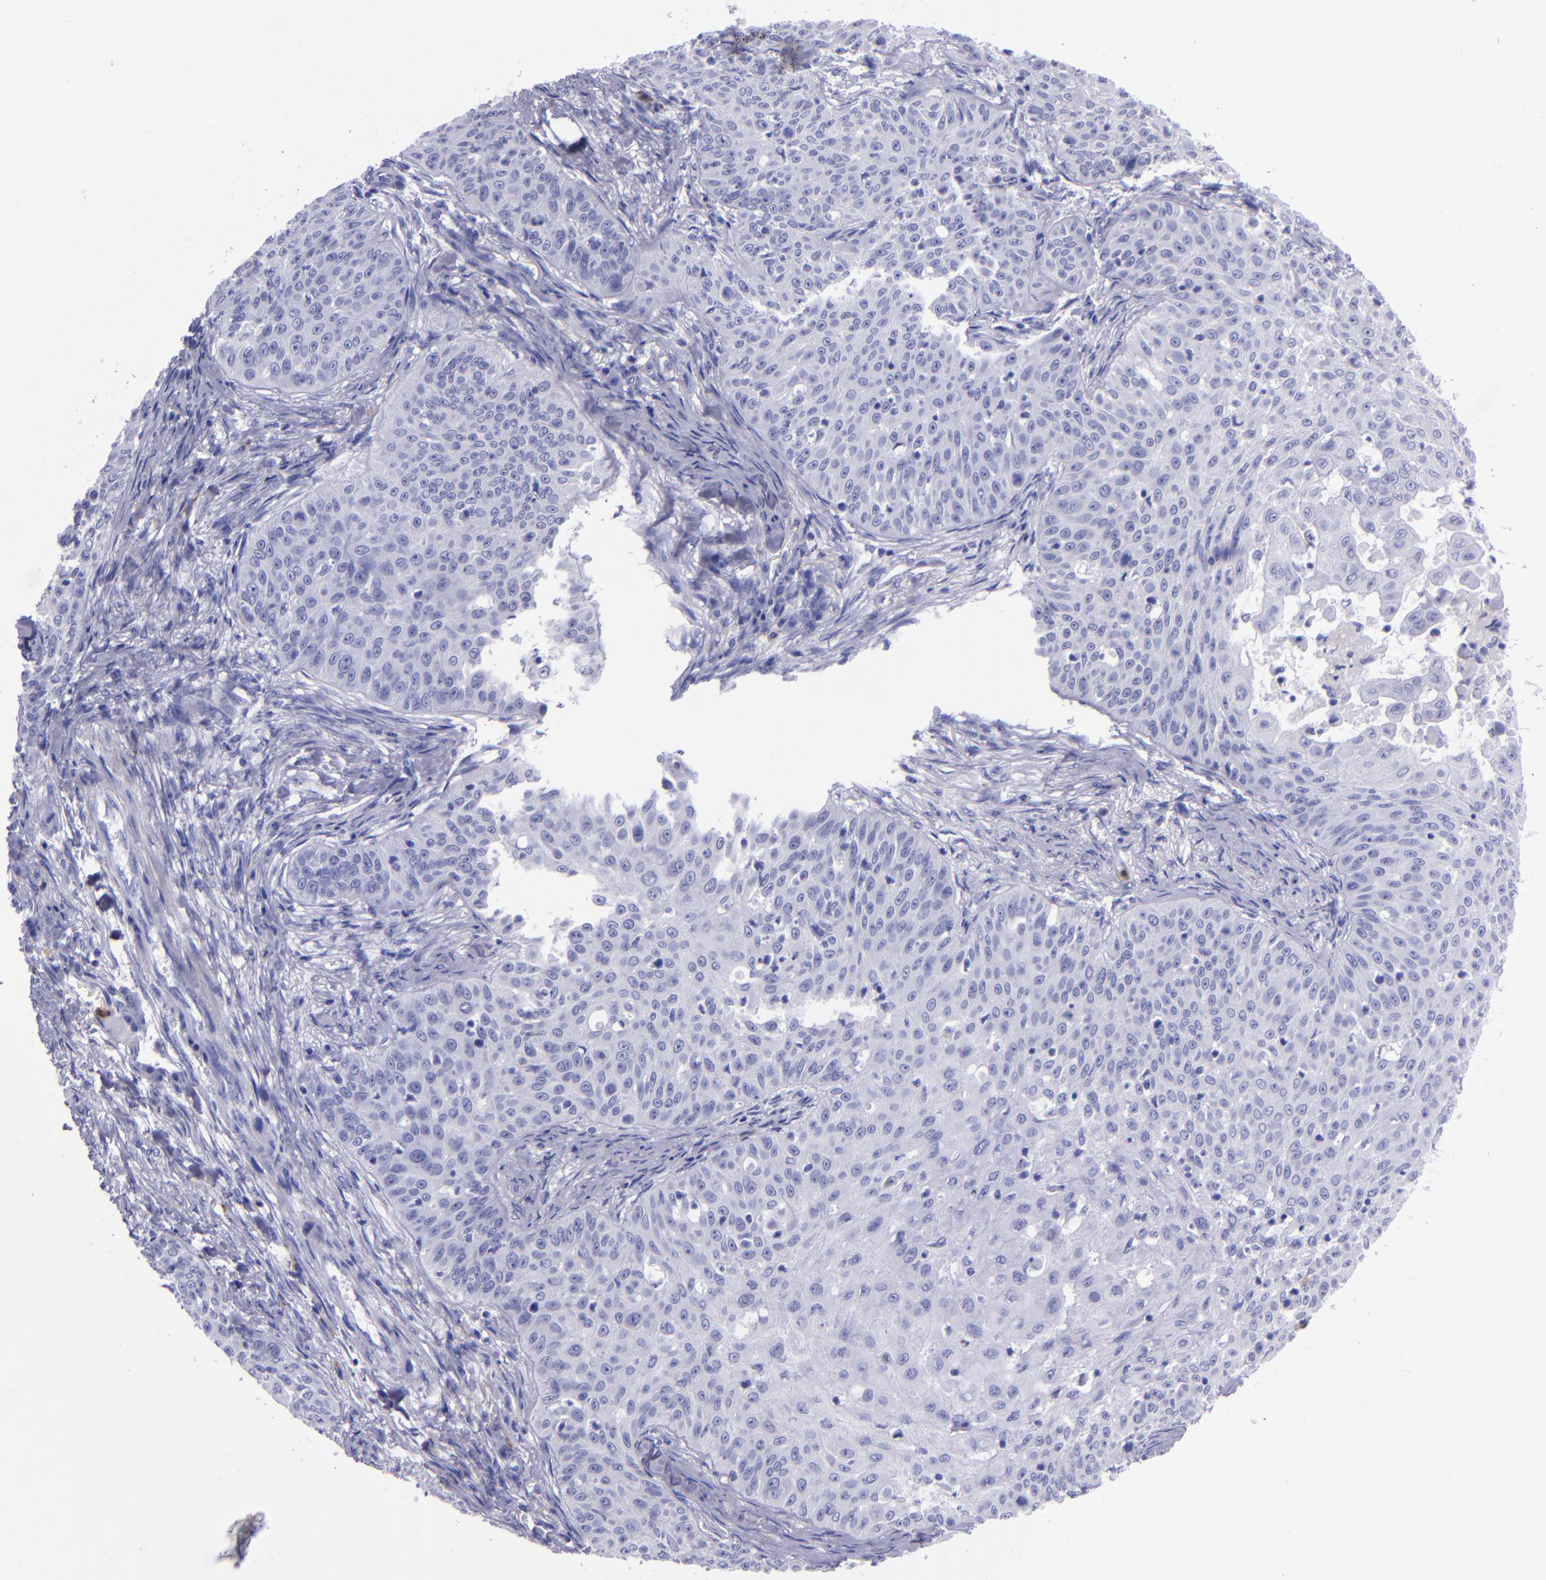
{"staining": {"intensity": "negative", "quantity": "none", "location": "none"}, "tissue": "skin cancer", "cell_type": "Tumor cells", "image_type": "cancer", "snomed": [{"axis": "morphology", "description": "Squamous cell carcinoma, NOS"}, {"axis": "topography", "description": "Skin"}], "caption": "Skin cancer was stained to show a protein in brown. There is no significant staining in tumor cells.", "gene": "CR1", "patient": {"sex": "male", "age": 82}}